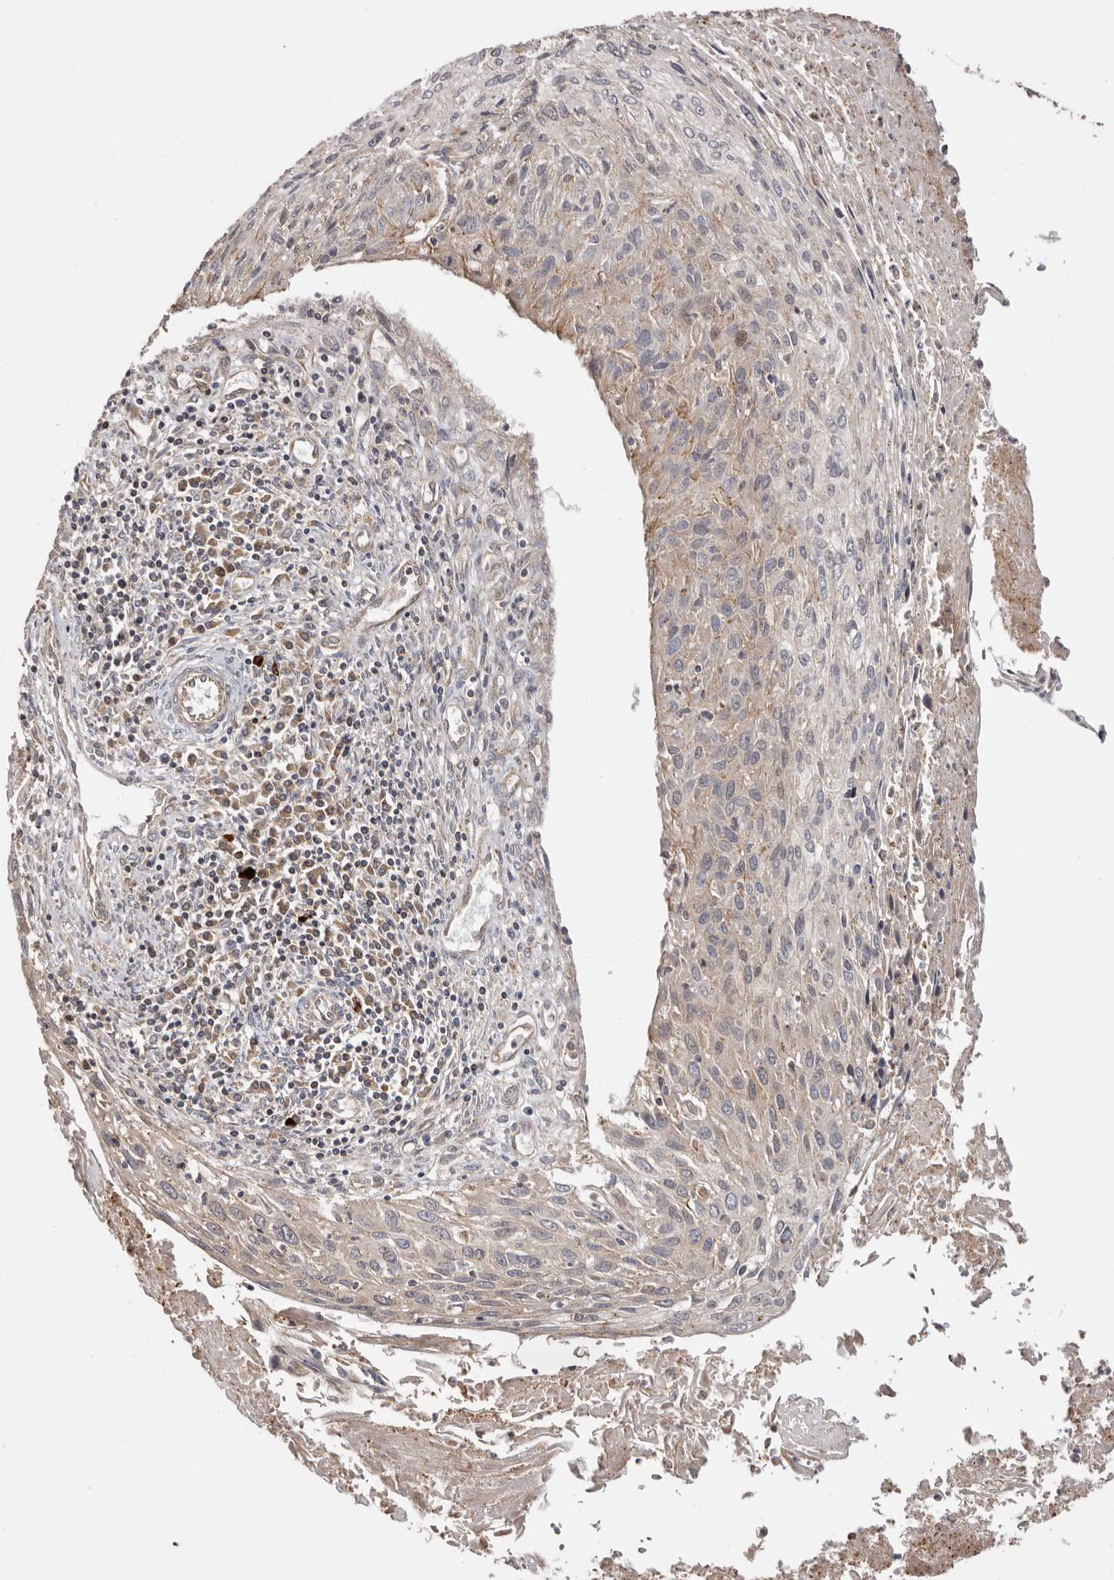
{"staining": {"intensity": "weak", "quantity": "25%-75%", "location": "cytoplasmic/membranous"}, "tissue": "cervical cancer", "cell_type": "Tumor cells", "image_type": "cancer", "snomed": [{"axis": "morphology", "description": "Squamous cell carcinoma, NOS"}, {"axis": "topography", "description": "Cervix"}], "caption": "Tumor cells show low levels of weak cytoplasmic/membranous expression in approximately 25%-75% of cells in human cervical cancer (squamous cell carcinoma).", "gene": "TMUB1", "patient": {"sex": "female", "age": 51}}